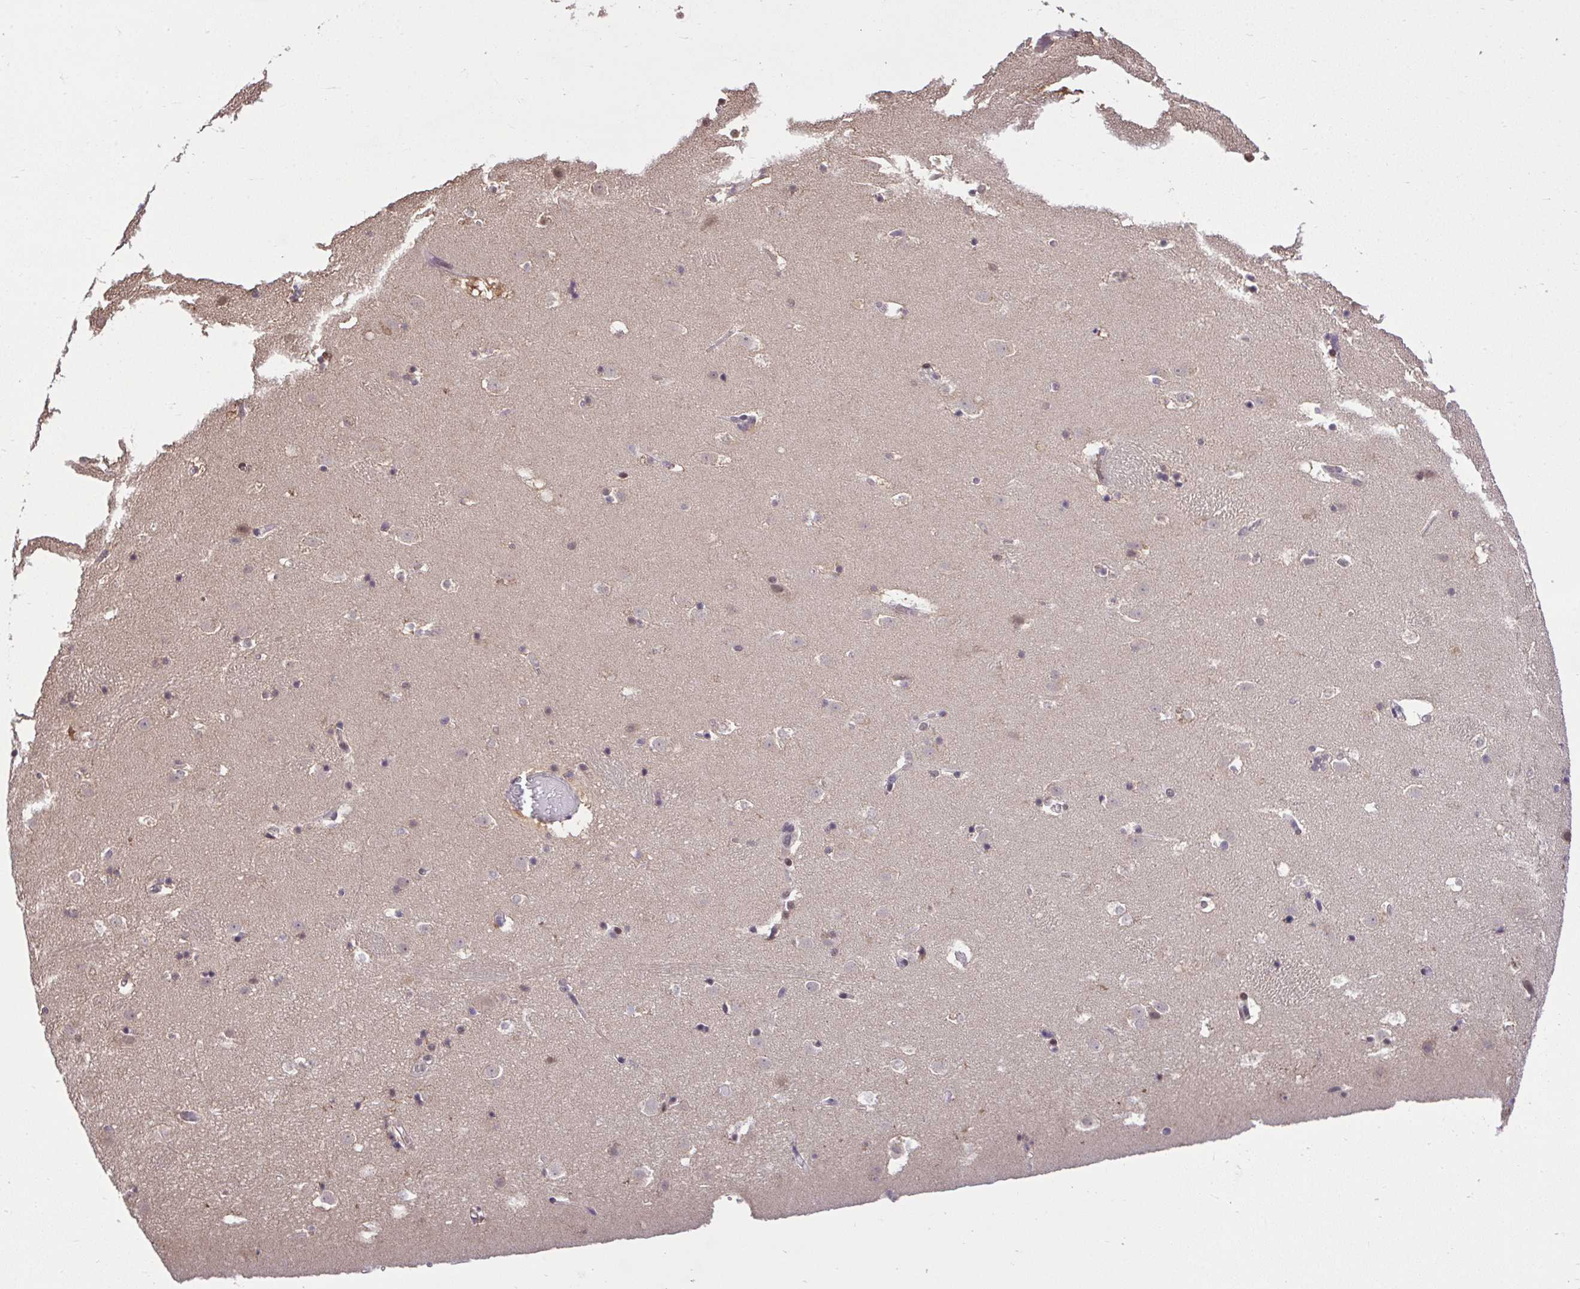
{"staining": {"intensity": "weak", "quantity": "<25%", "location": "nuclear"}, "tissue": "caudate", "cell_type": "Glial cells", "image_type": "normal", "snomed": [{"axis": "morphology", "description": "Normal tissue, NOS"}, {"axis": "topography", "description": "Lateral ventricle wall"}], "caption": "Human caudate stained for a protein using immunohistochemistry reveals no expression in glial cells.", "gene": "GLIS3", "patient": {"sex": "male", "age": 37}}